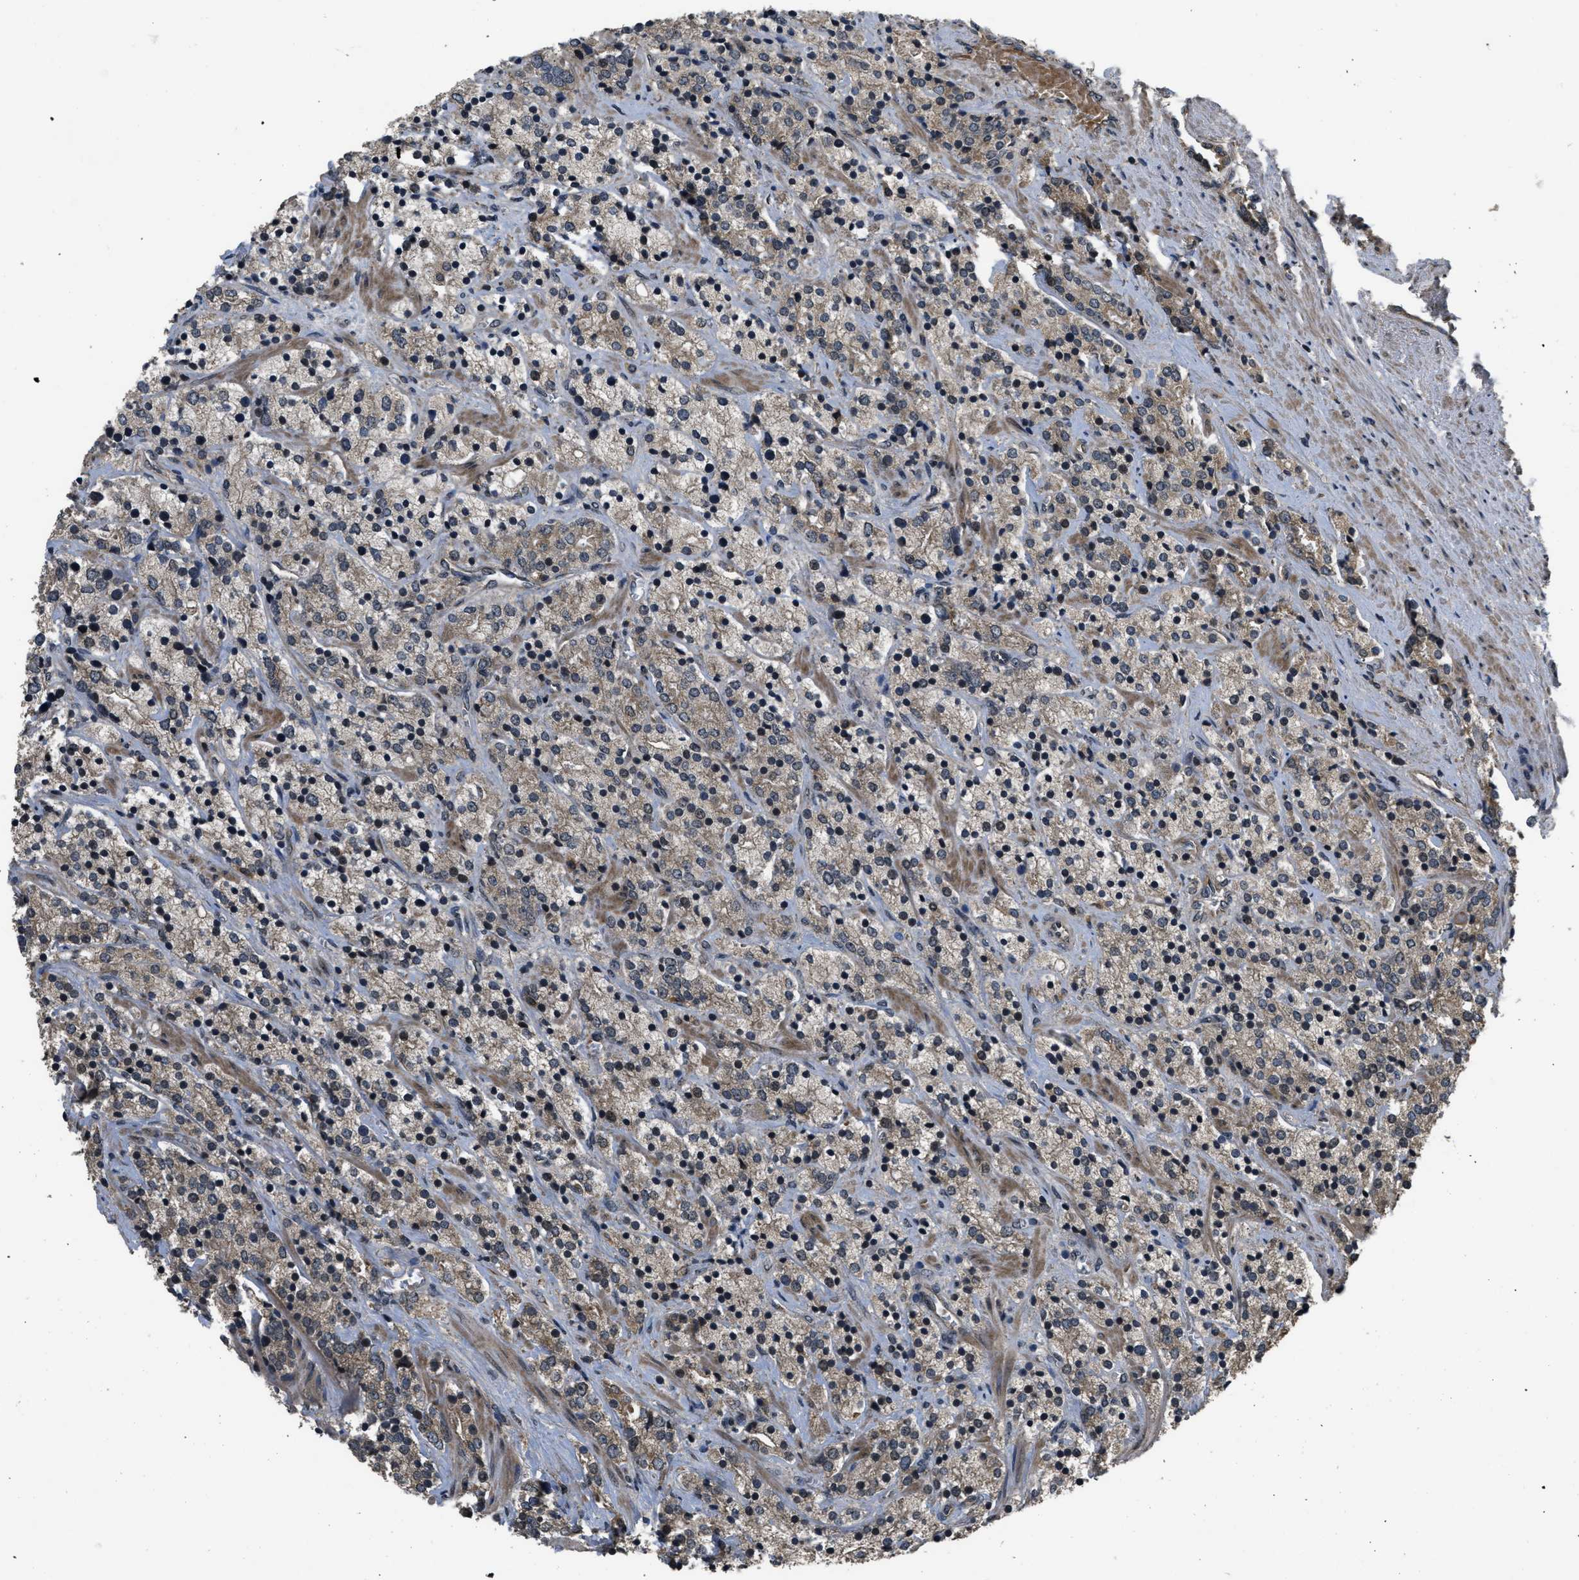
{"staining": {"intensity": "weak", "quantity": ">75%", "location": "cytoplasmic/membranous"}, "tissue": "prostate cancer", "cell_type": "Tumor cells", "image_type": "cancer", "snomed": [{"axis": "morphology", "description": "Adenocarcinoma, High grade"}, {"axis": "topography", "description": "Prostate"}], "caption": "IHC of prostate high-grade adenocarcinoma reveals low levels of weak cytoplasmic/membranous positivity in approximately >75% of tumor cells.", "gene": "SPTLC1", "patient": {"sex": "male", "age": 71}}